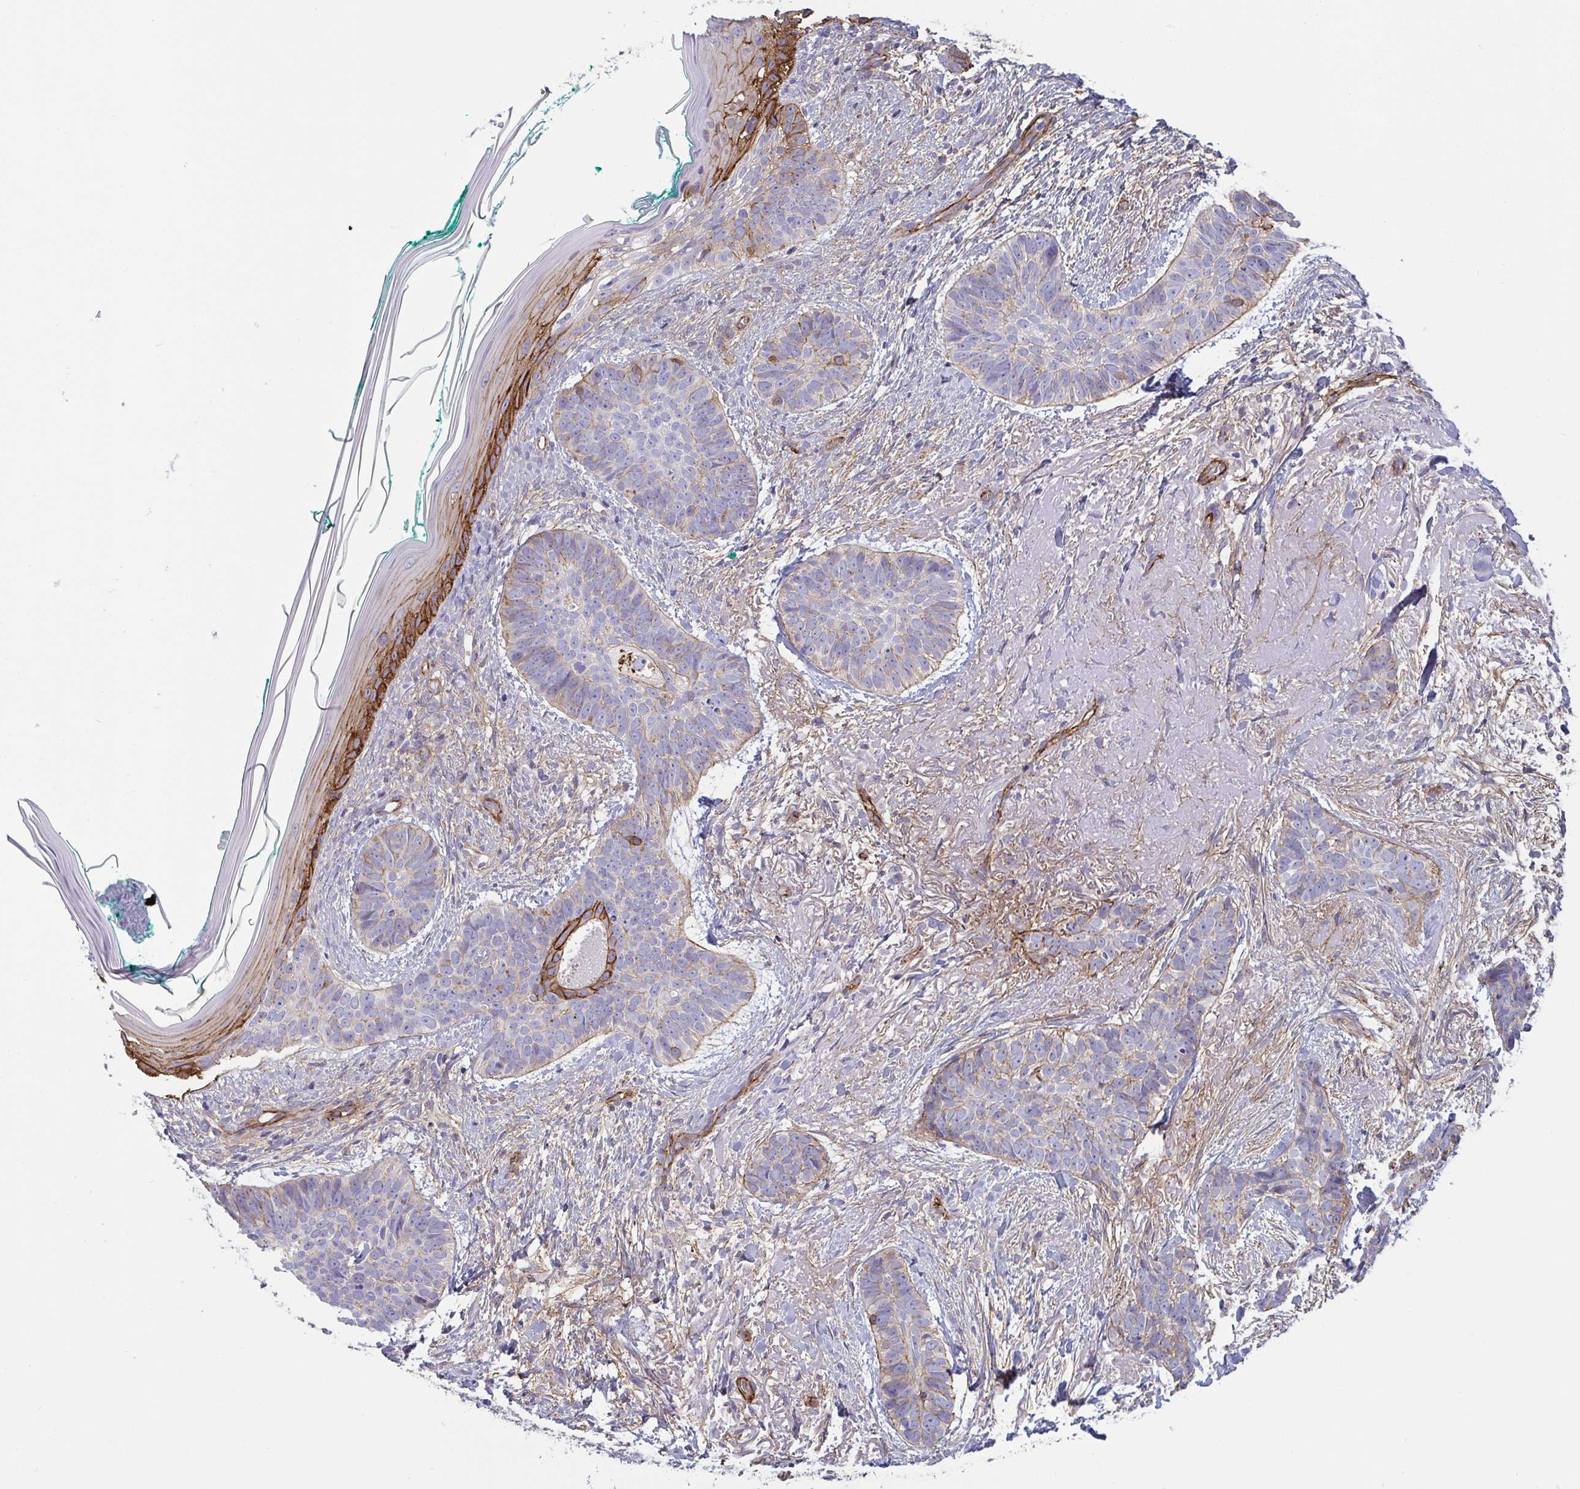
{"staining": {"intensity": "negative", "quantity": "none", "location": "none"}, "tissue": "skin cancer", "cell_type": "Tumor cells", "image_type": "cancer", "snomed": [{"axis": "morphology", "description": "Basal cell carcinoma"}, {"axis": "topography", "description": "Skin"}, {"axis": "topography", "description": "Skin of face"}, {"axis": "topography", "description": "Skin of nose"}], "caption": "Tumor cells show no significant expression in basal cell carcinoma (skin). Nuclei are stained in blue.", "gene": "LIMA1", "patient": {"sex": "female", "age": 86}}